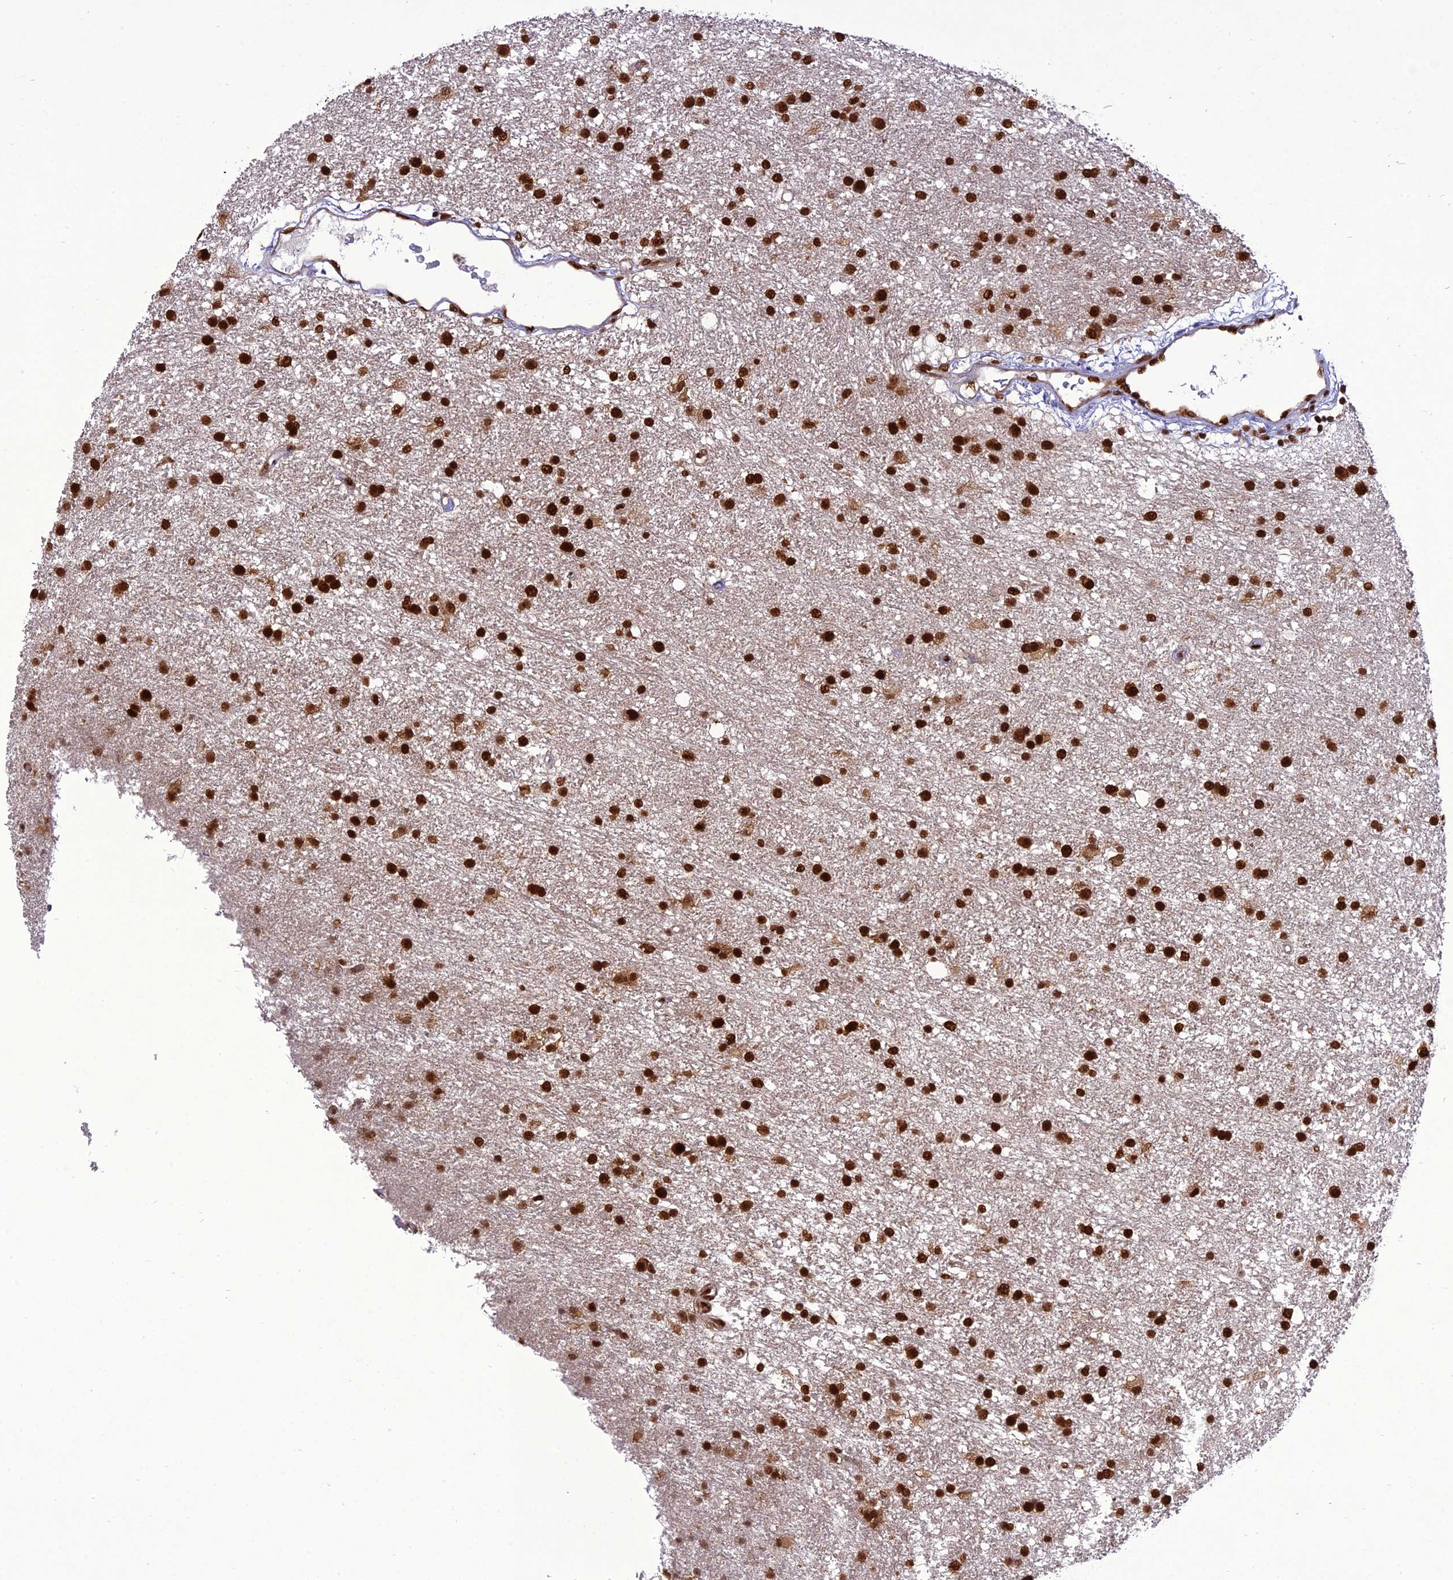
{"staining": {"intensity": "strong", "quantity": ">75%", "location": "nuclear"}, "tissue": "glioma", "cell_type": "Tumor cells", "image_type": "cancer", "snomed": [{"axis": "morphology", "description": "Glioma, malignant, High grade"}, {"axis": "topography", "description": "Brain"}], "caption": "IHC (DAB (3,3'-diaminobenzidine)) staining of high-grade glioma (malignant) reveals strong nuclear protein staining in approximately >75% of tumor cells.", "gene": "DDX1", "patient": {"sex": "male", "age": 77}}